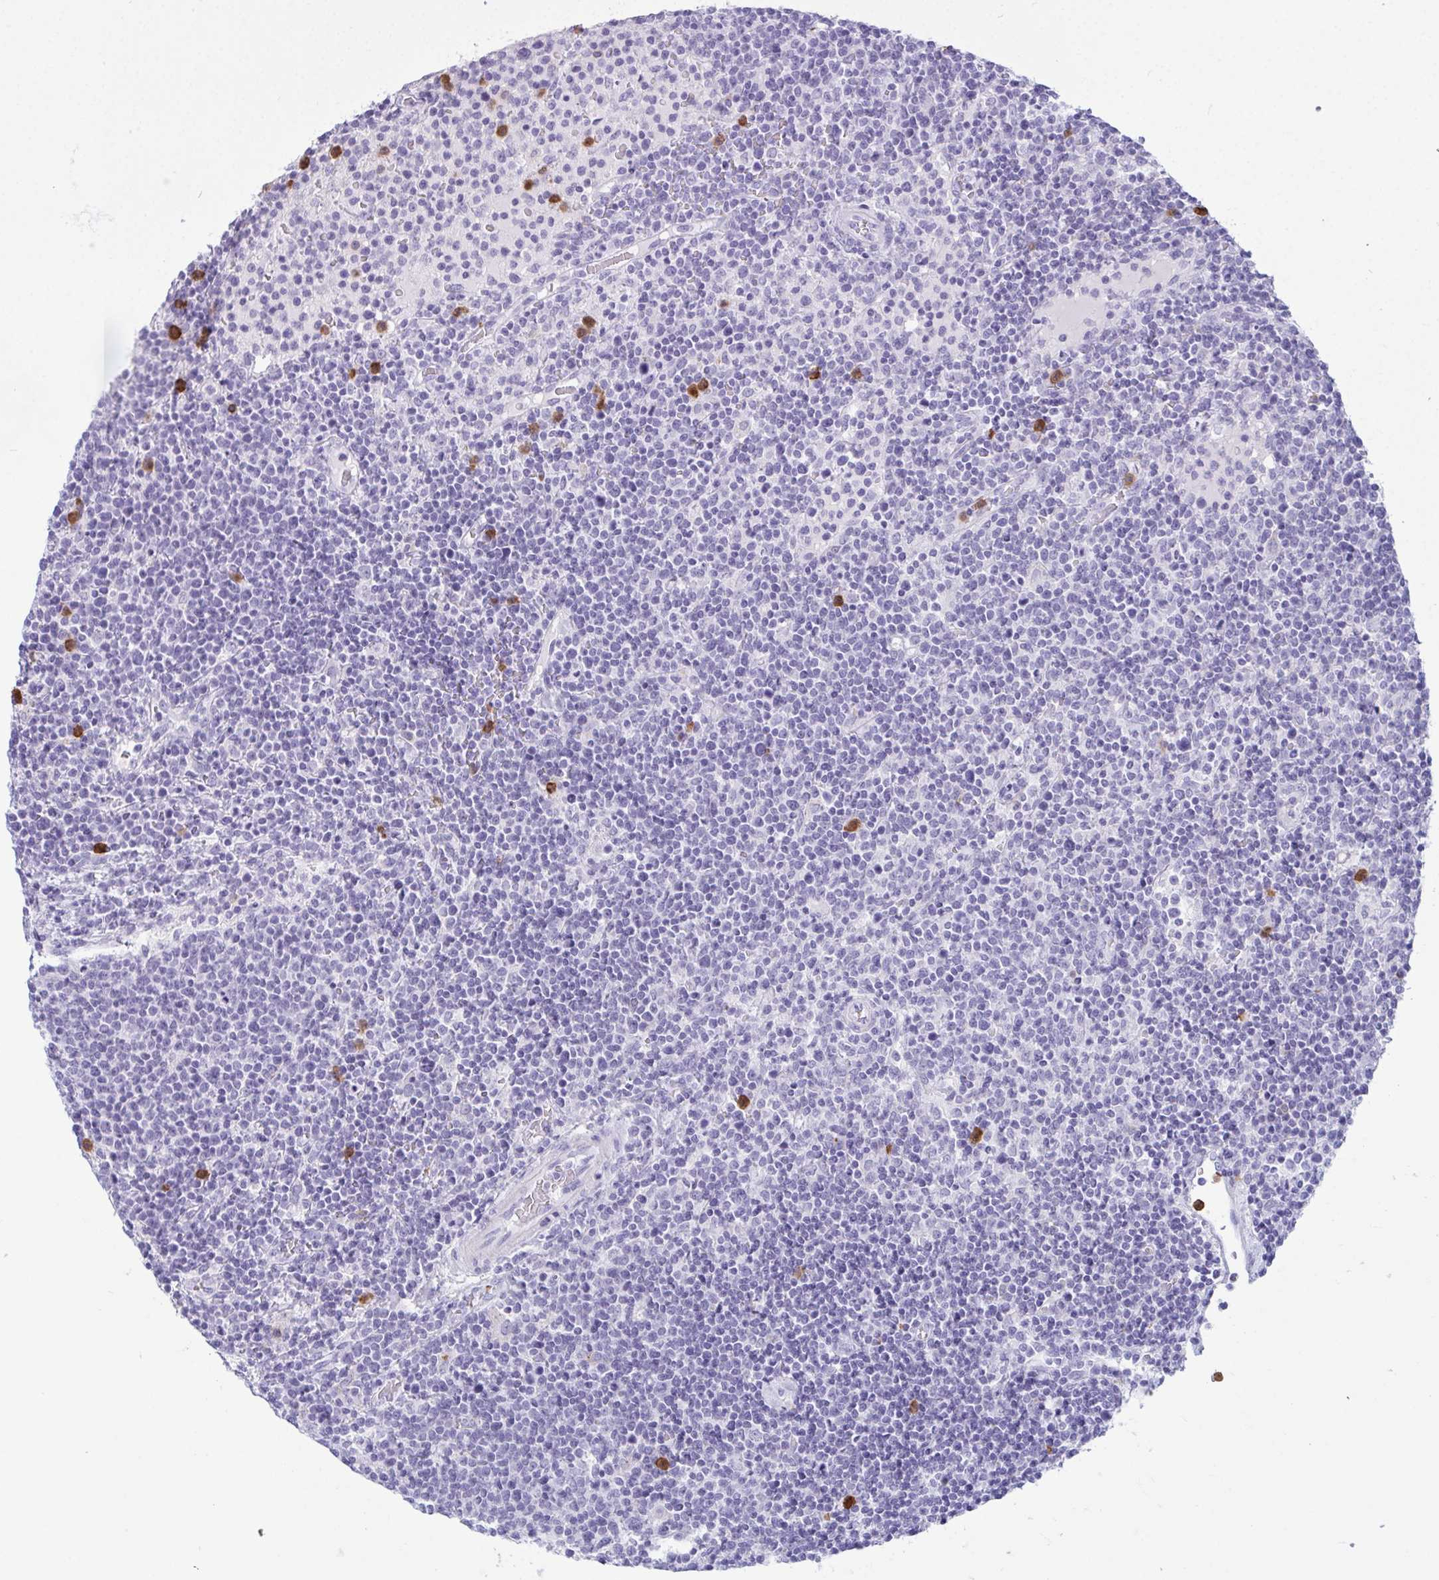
{"staining": {"intensity": "negative", "quantity": "none", "location": "none"}, "tissue": "lymphoma", "cell_type": "Tumor cells", "image_type": "cancer", "snomed": [{"axis": "morphology", "description": "Malignant lymphoma, non-Hodgkin's type, High grade"}, {"axis": "topography", "description": "Lymph node"}], "caption": "IHC micrograph of lymphoma stained for a protein (brown), which exhibits no expression in tumor cells.", "gene": "ARHGAP42", "patient": {"sex": "male", "age": 61}}